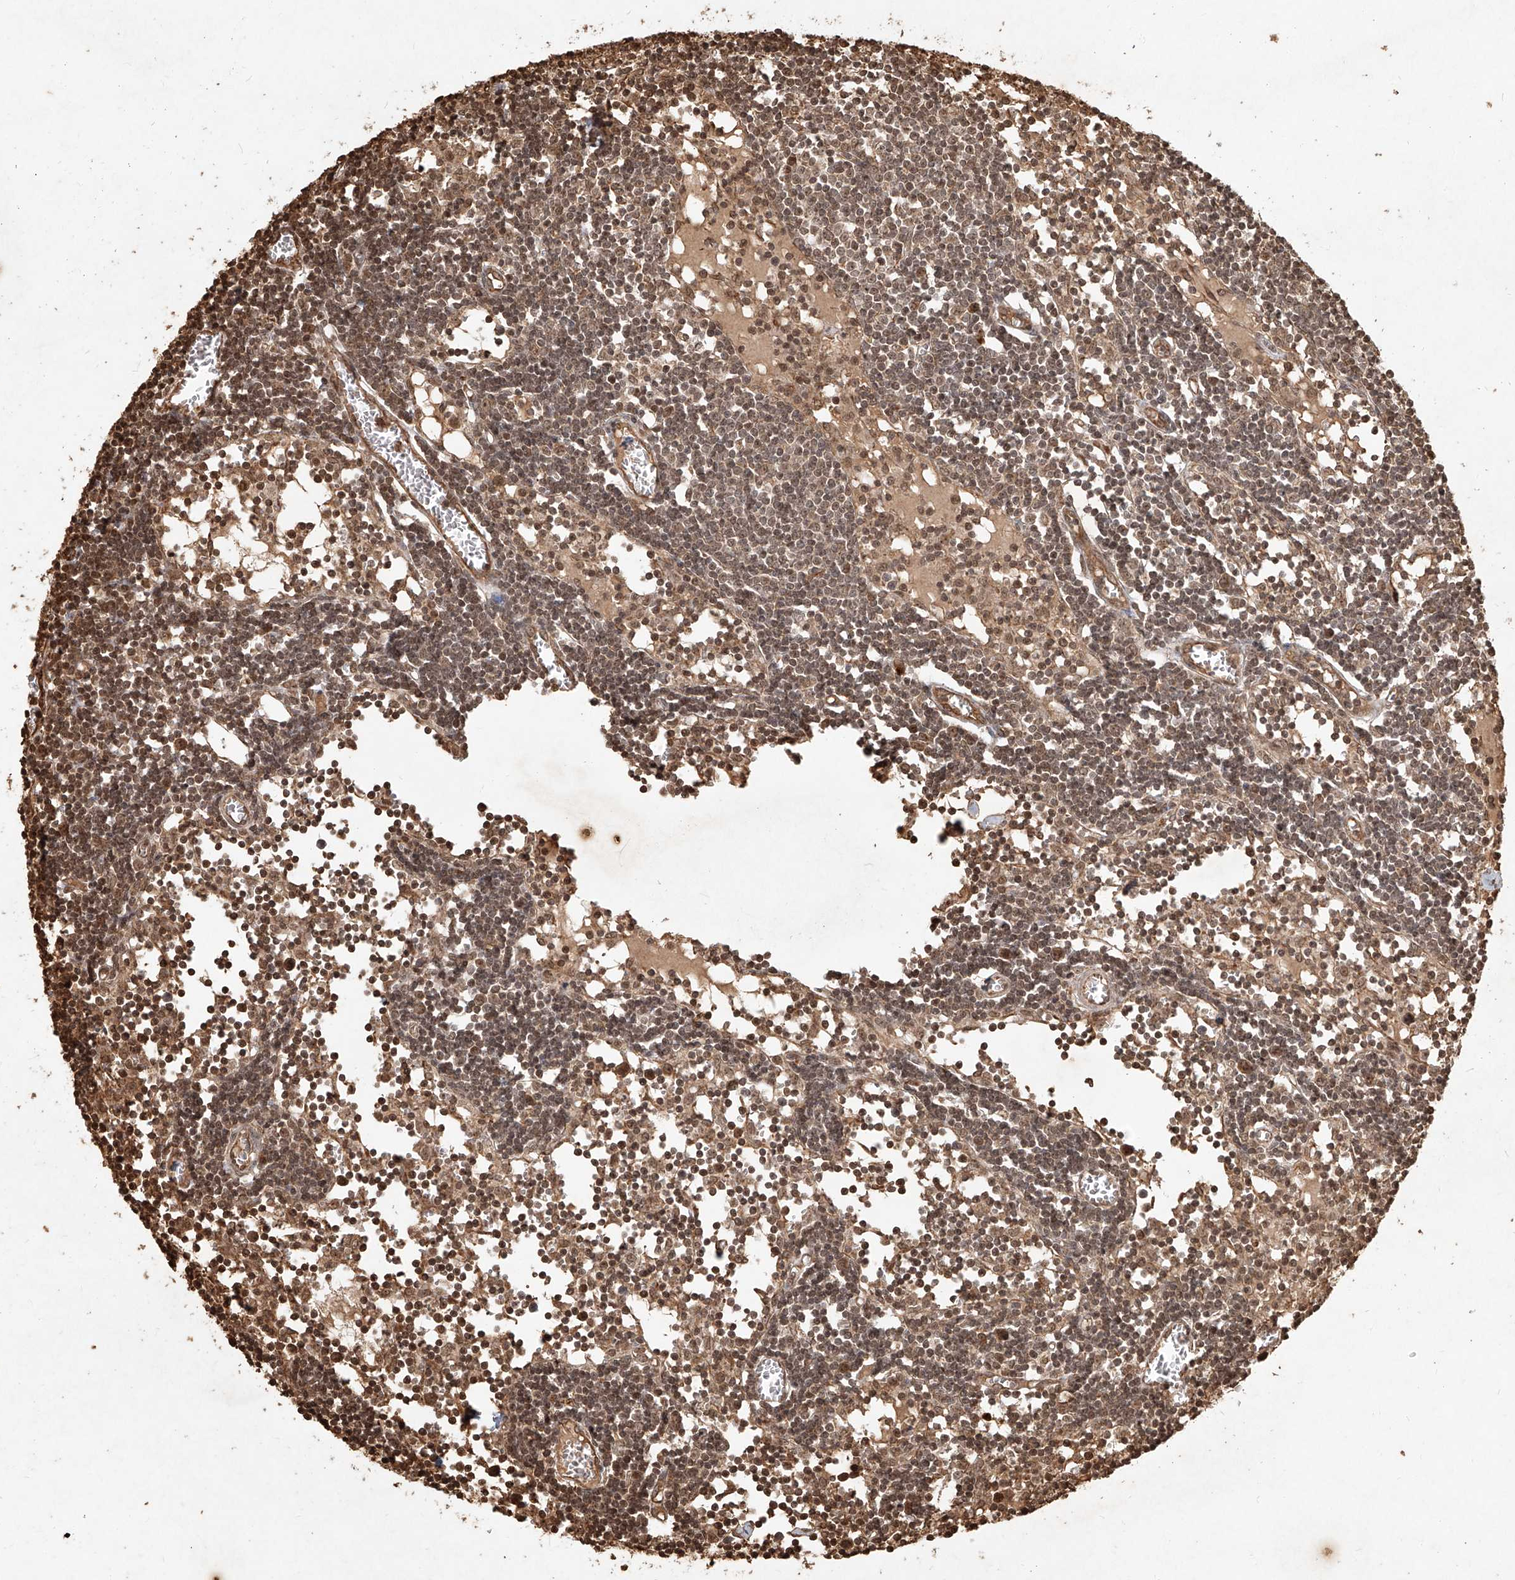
{"staining": {"intensity": "weak", "quantity": ">75%", "location": "nuclear"}, "tissue": "lymph node", "cell_type": "Germinal center cells", "image_type": "normal", "snomed": [{"axis": "morphology", "description": "Normal tissue, NOS"}, {"axis": "topography", "description": "Lymph node"}], "caption": "IHC (DAB) staining of normal lymph node reveals weak nuclear protein expression in about >75% of germinal center cells.", "gene": "UBE2K", "patient": {"sex": "female", "age": 11}}